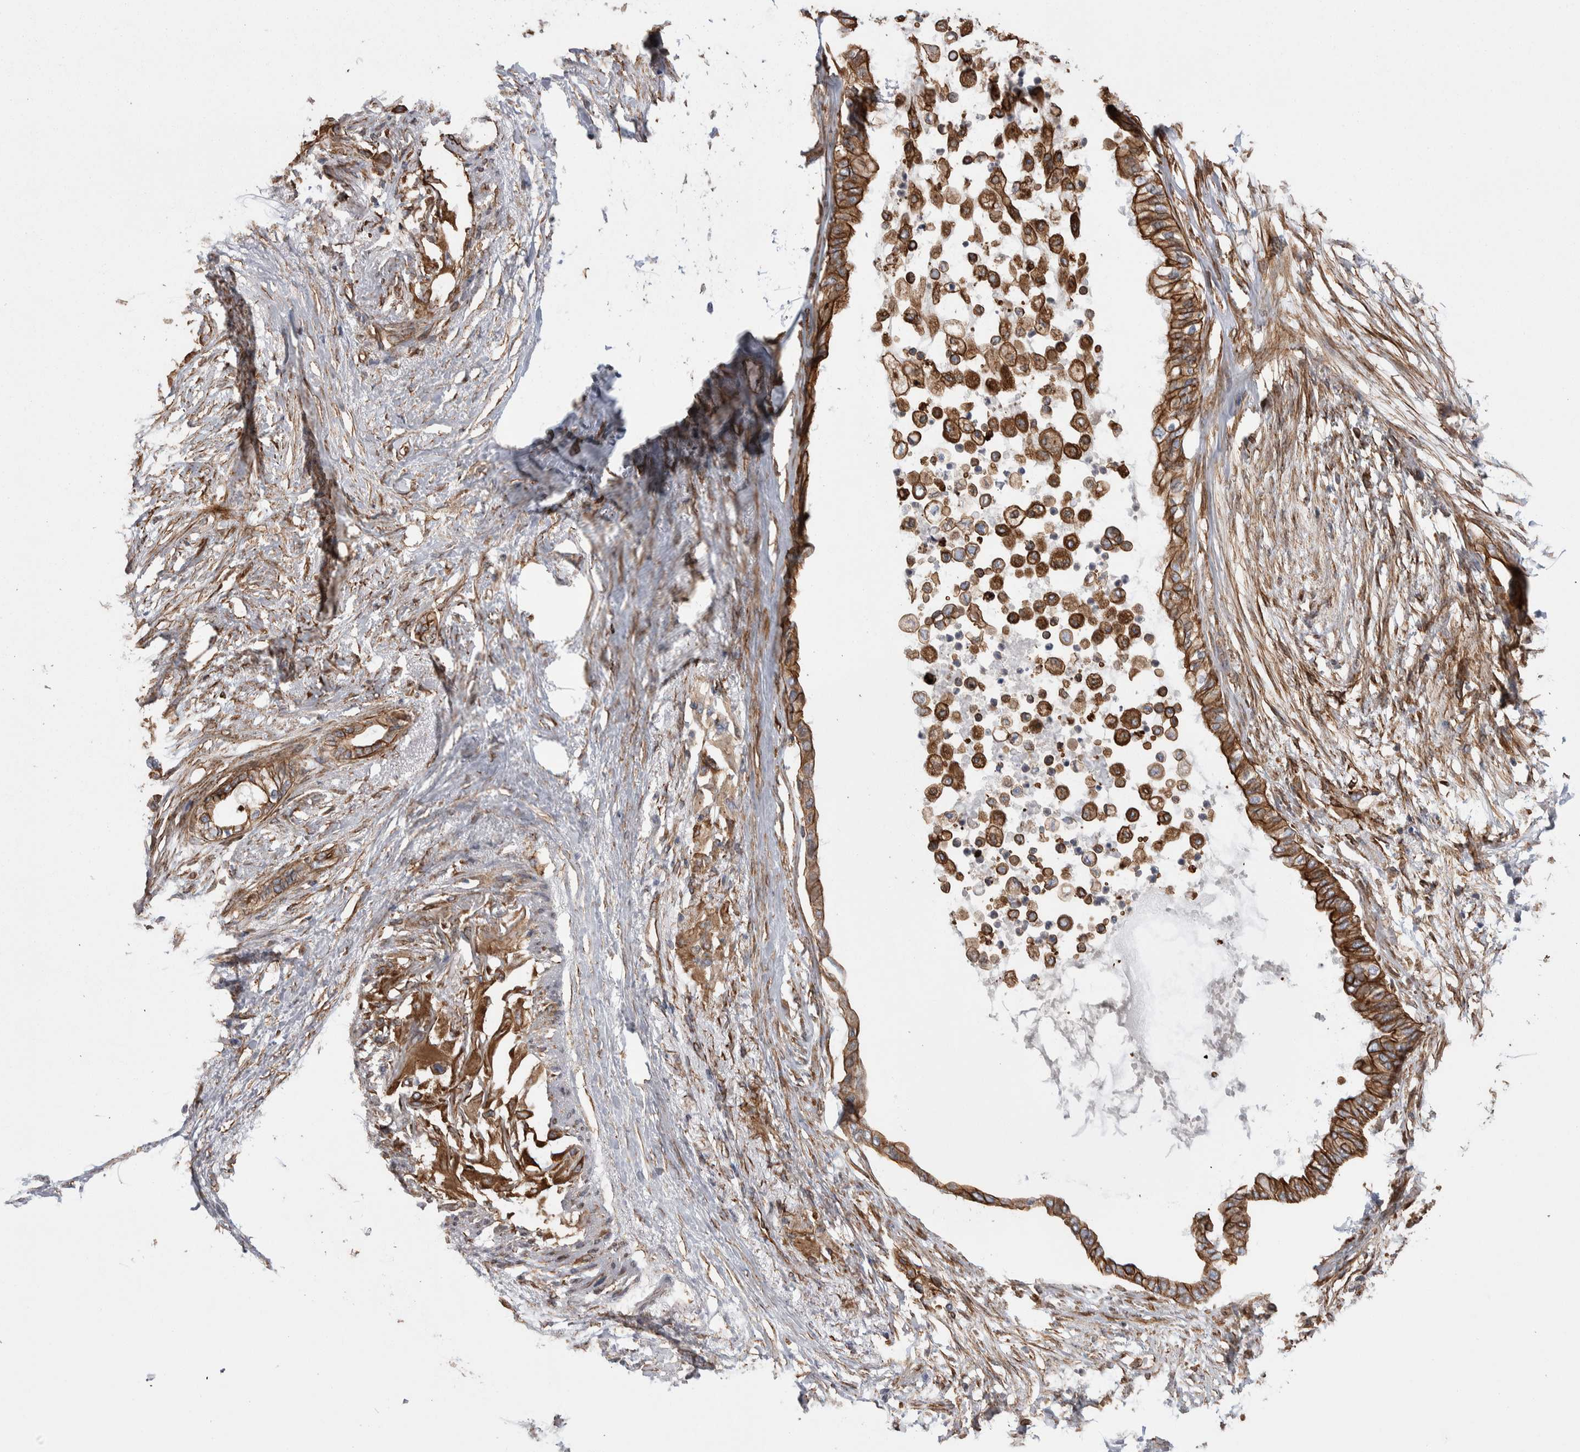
{"staining": {"intensity": "strong", "quantity": ">75%", "location": "cytoplasmic/membranous"}, "tissue": "pancreatic cancer", "cell_type": "Tumor cells", "image_type": "cancer", "snomed": [{"axis": "morphology", "description": "Normal tissue, NOS"}, {"axis": "morphology", "description": "Adenocarcinoma, NOS"}, {"axis": "topography", "description": "Pancreas"}, {"axis": "topography", "description": "Duodenum"}], "caption": "DAB (3,3'-diaminobenzidine) immunohistochemical staining of human pancreatic cancer reveals strong cytoplasmic/membranous protein staining in about >75% of tumor cells. (brown staining indicates protein expression, while blue staining denotes nuclei).", "gene": "KIF12", "patient": {"sex": "female", "age": 60}}